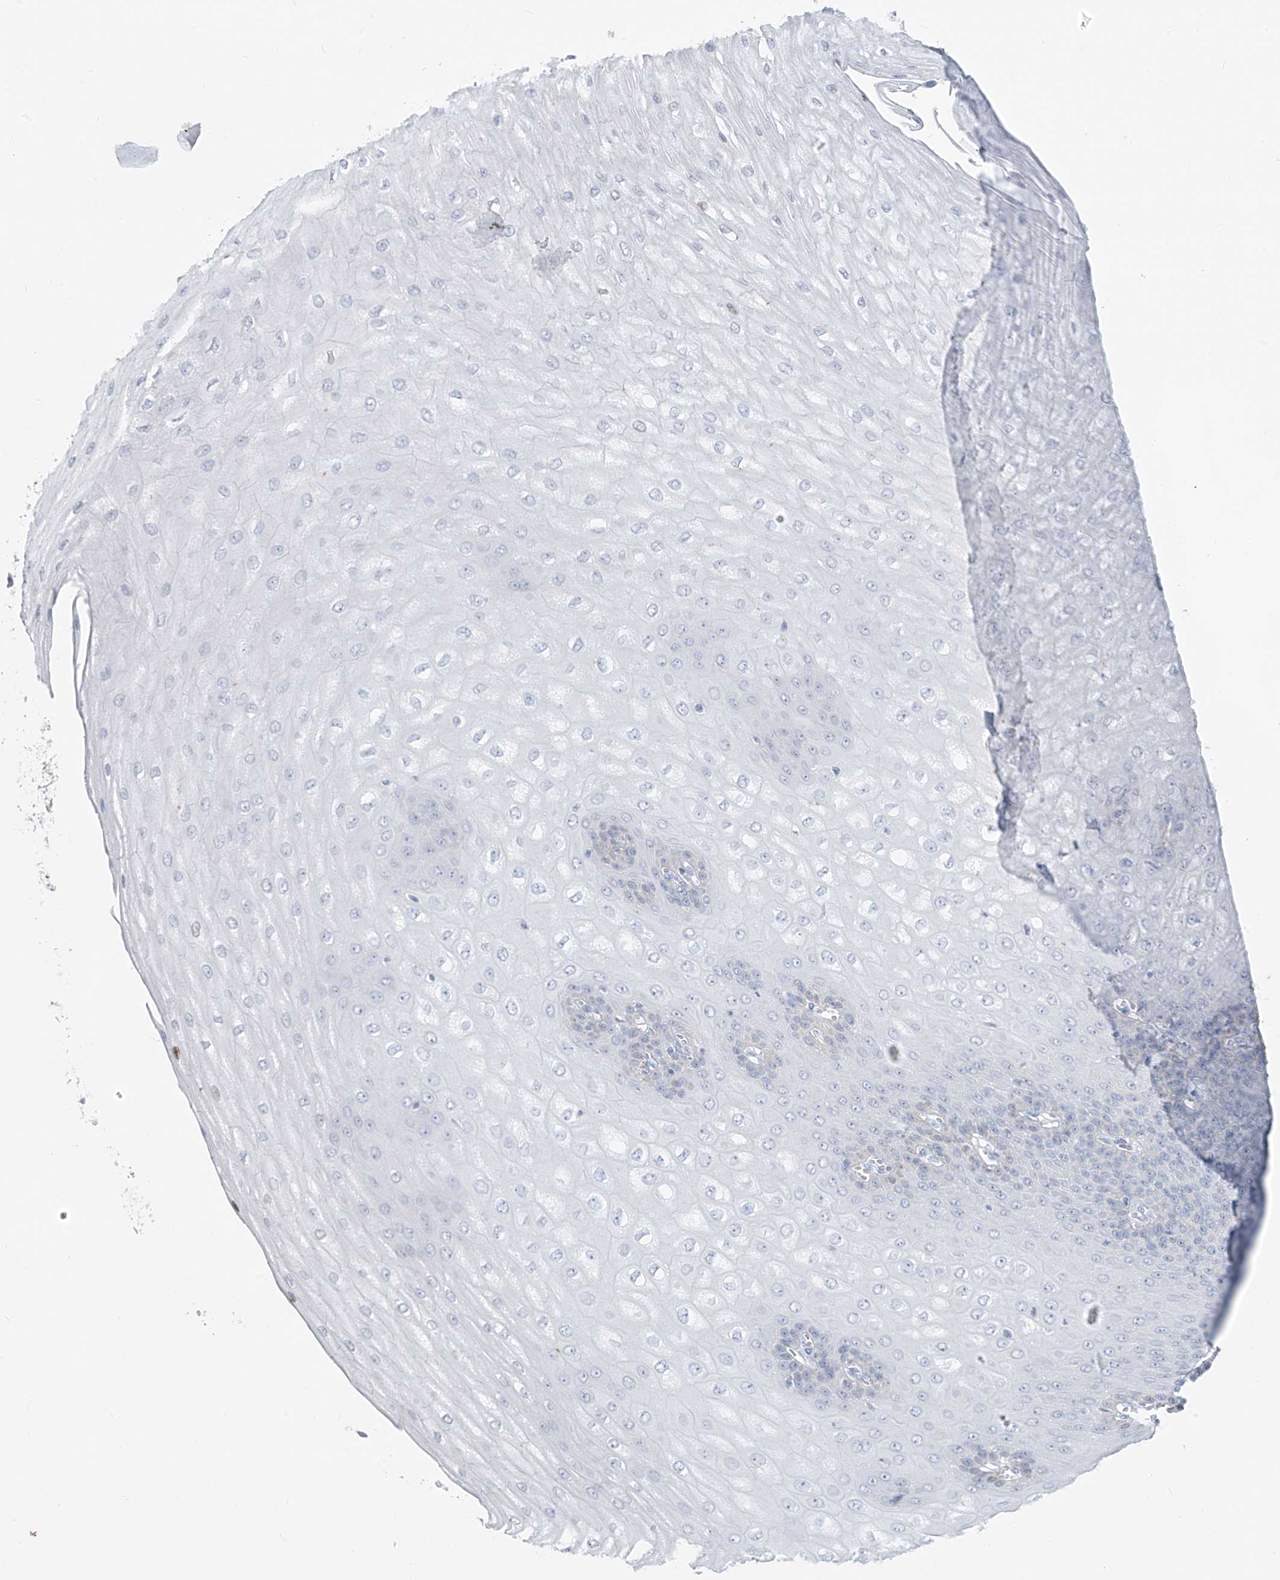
{"staining": {"intensity": "negative", "quantity": "none", "location": "none"}, "tissue": "esophagus", "cell_type": "Squamous epithelial cells", "image_type": "normal", "snomed": [{"axis": "morphology", "description": "Normal tissue, NOS"}, {"axis": "topography", "description": "Esophagus"}], "caption": "Unremarkable esophagus was stained to show a protein in brown. There is no significant staining in squamous epithelial cells. The staining is performed using DAB (3,3'-diaminobenzidine) brown chromogen with nuclei counter-stained in using hematoxylin.", "gene": "CX3CR1", "patient": {"sex": "male", "age": 60}}